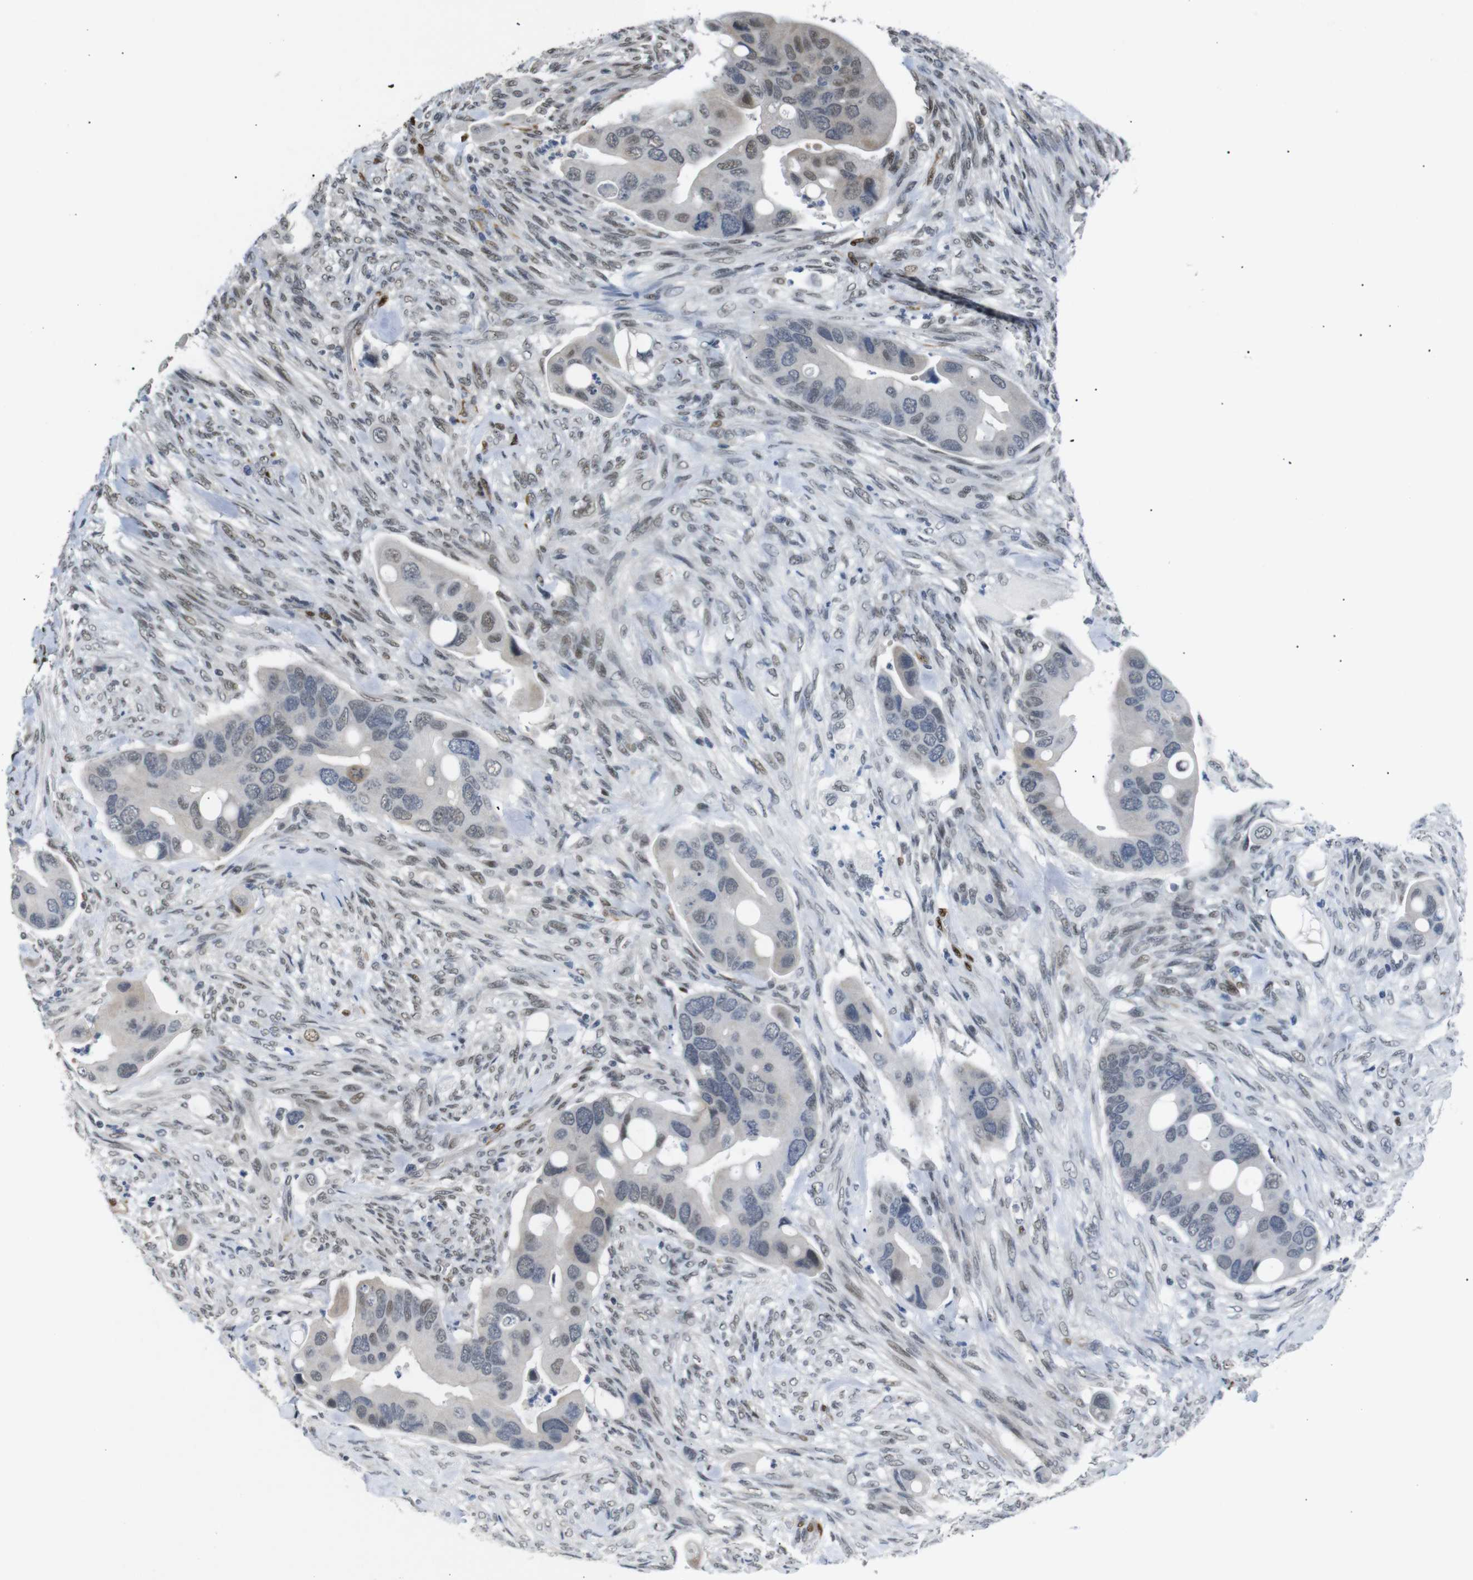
{"staining": {"intensity": "weak", "quantity": "<25%", "location": "cytoplasmic/membranous,nuclear"}, "tissue": "colorectal cancer", "cell_type": "Tumor cells", "image_type": "cancer", "snomed": [{"axis": "morphology", "description": "Adenocarcinoma, NOS"}, {"axis": "topography", "description": "Rectum"}], "caption": "Adenocarcinoma (colorectal) stained for a protein using immunohistochemistry (IHC) displays no expression tumor cells.", "gene": "TBX2", "patient": {"sex": "female", "age": 57}}